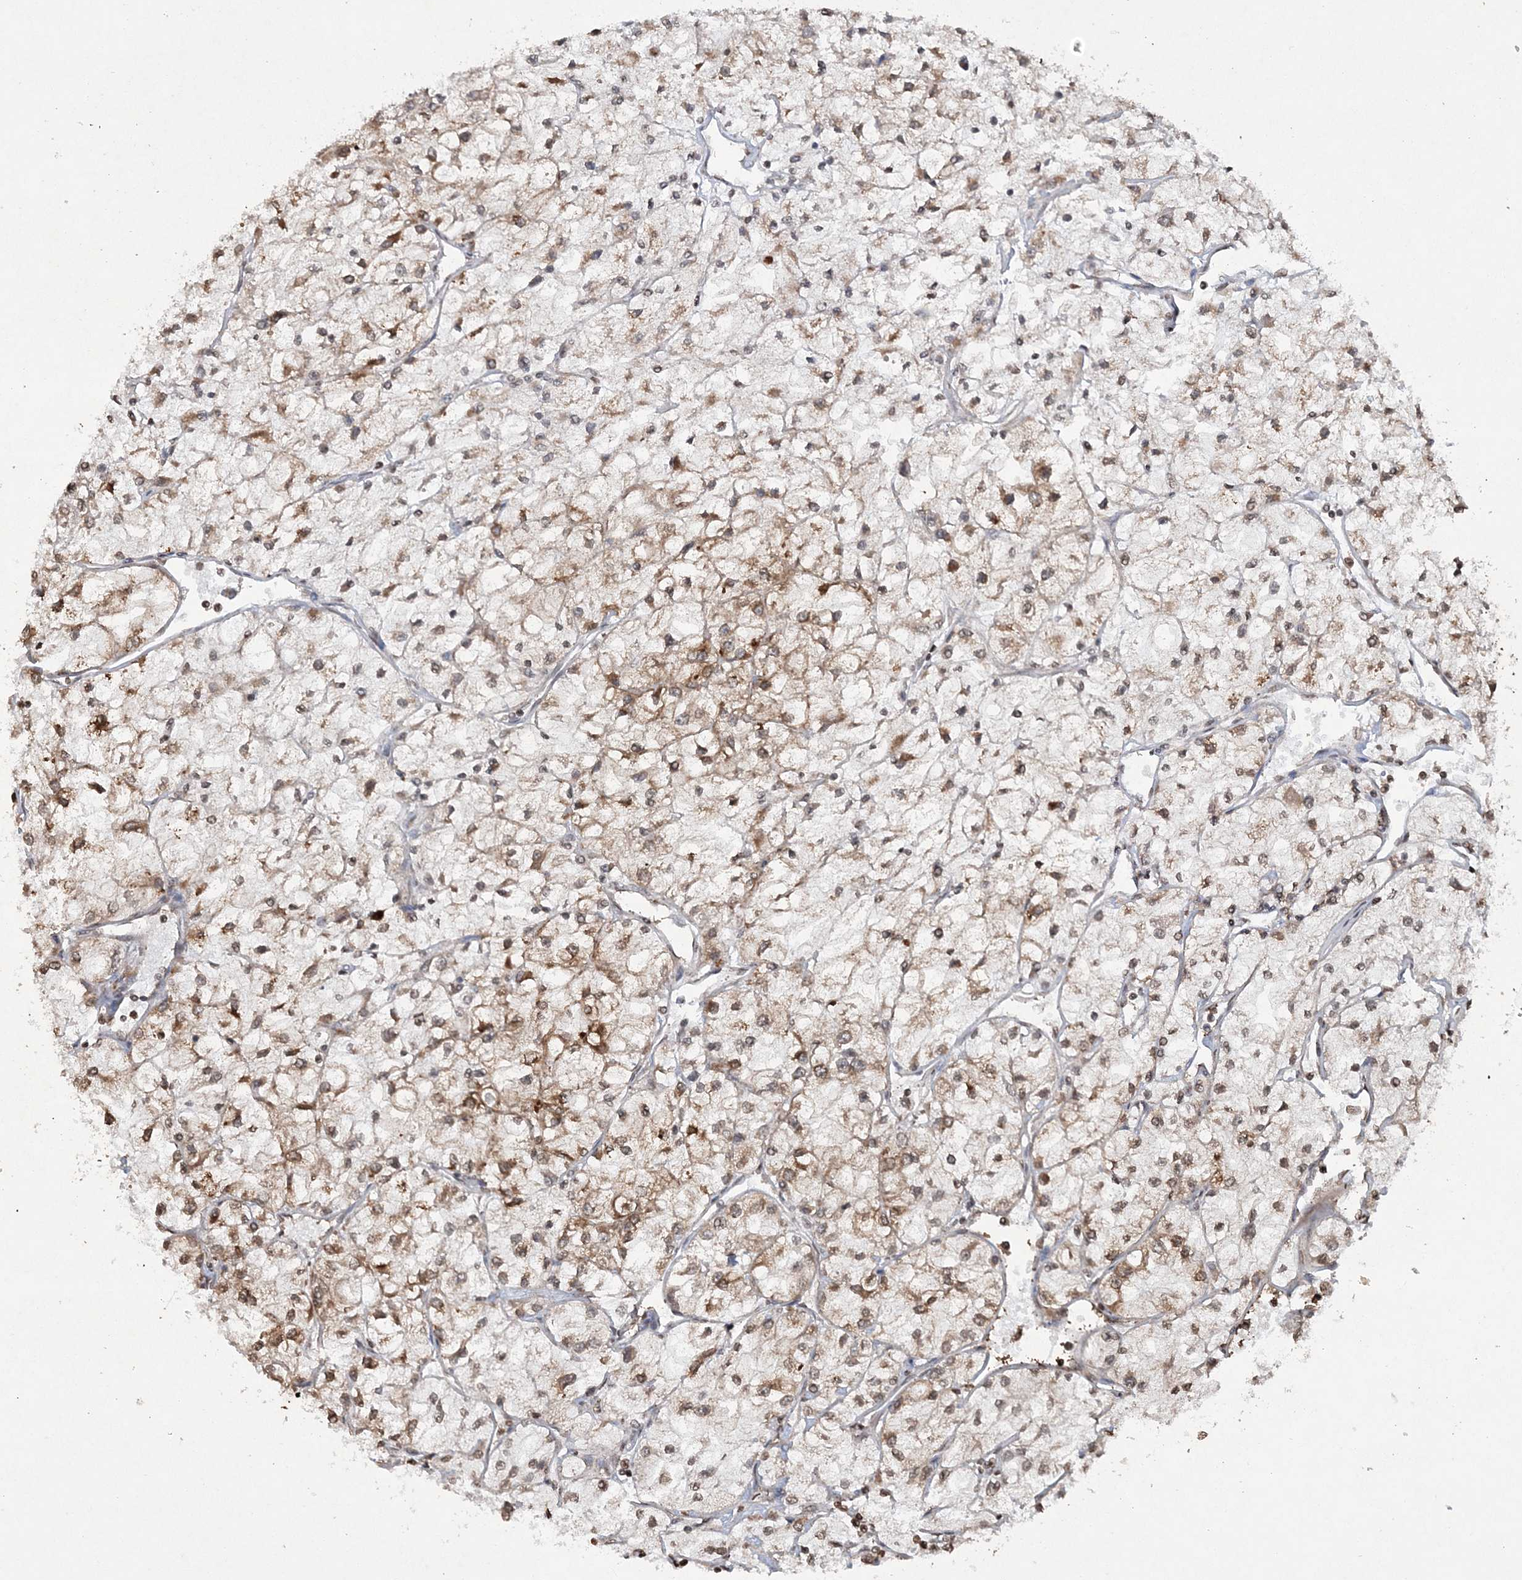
{"staining": {"intensity": "moderate", "quantity": "<25%", "location": "cytoplasmic/membranous"}, "tissue": "renal cancer", "cell_type": "Tumor cells", "image_type": "cancer", "snomed": [{"axis": "morphology", "description": "Adenocarcinoma, NOS"}, {"axis": "topography", "description": "Kidney"}], "caption": "Renal adenocarcinoma stained with immunohistochemistry (IHC) displays moderate cytoplasmic/membranous expression in about <25% of tumor cells. (Brightfield microscopy of DAB IHC at high magnification).", "gene": "TTC7A", "patient": {"sex": "male", "age": 80}}